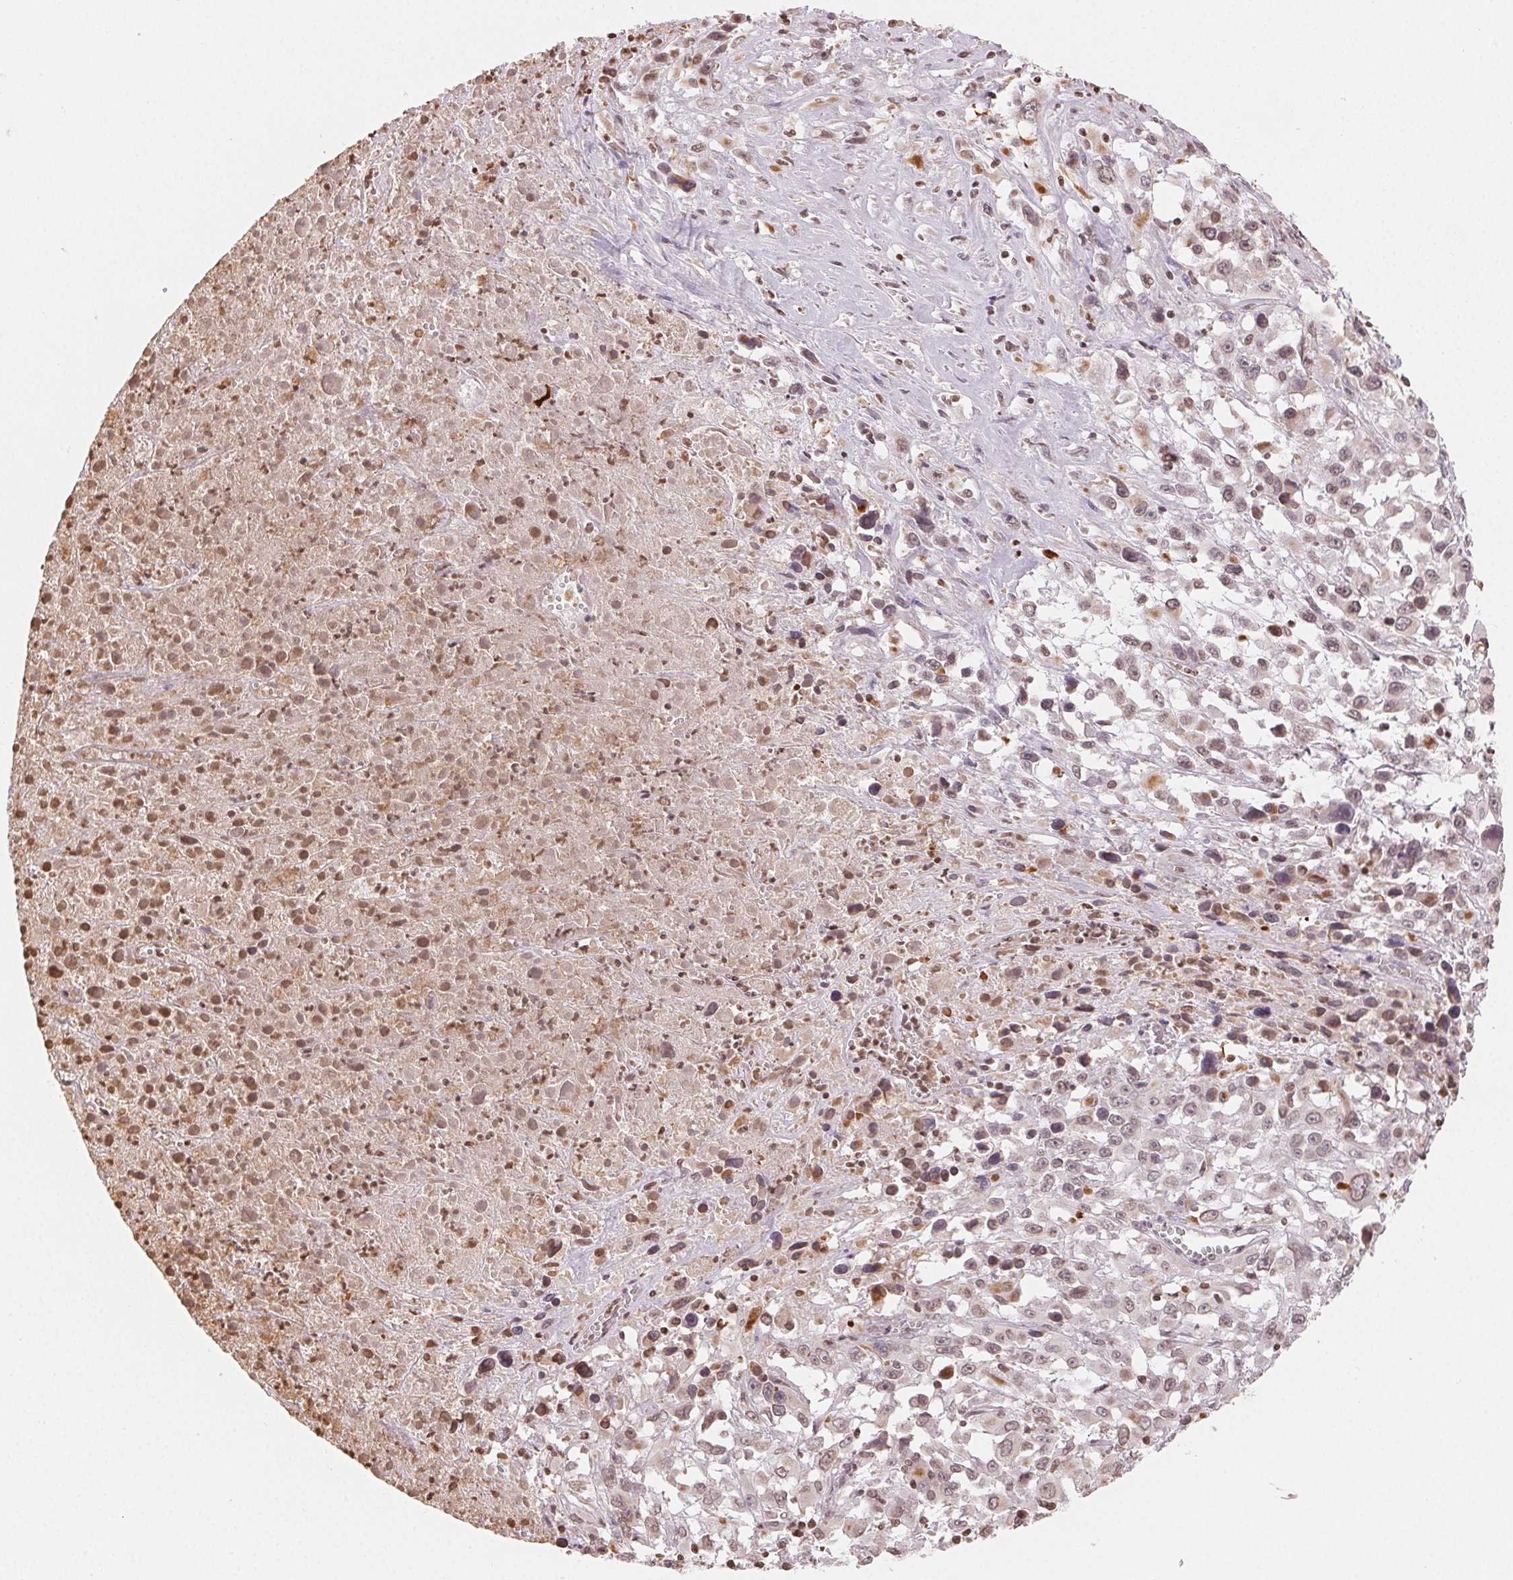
{"staining": {"intensity": "weak", "quantity": "25%-75%", "location": "nuclear"}, "tissue": "melanoma", "cell_type": "Tumor cells", "image_type": "cancer", "snomed": [{"axis": "morphology", "description": "Malignant melanoma, Metastatic site"}, {"axis": "topography", "description": "Soft tissue"}], "caption": "Weak nuclear staining is seen in approximately 25%-75% of tumor cells in malignant melanoma (metastatic site).", "gene": "TBP", "patient": {"sex": "male", "age": 50}}